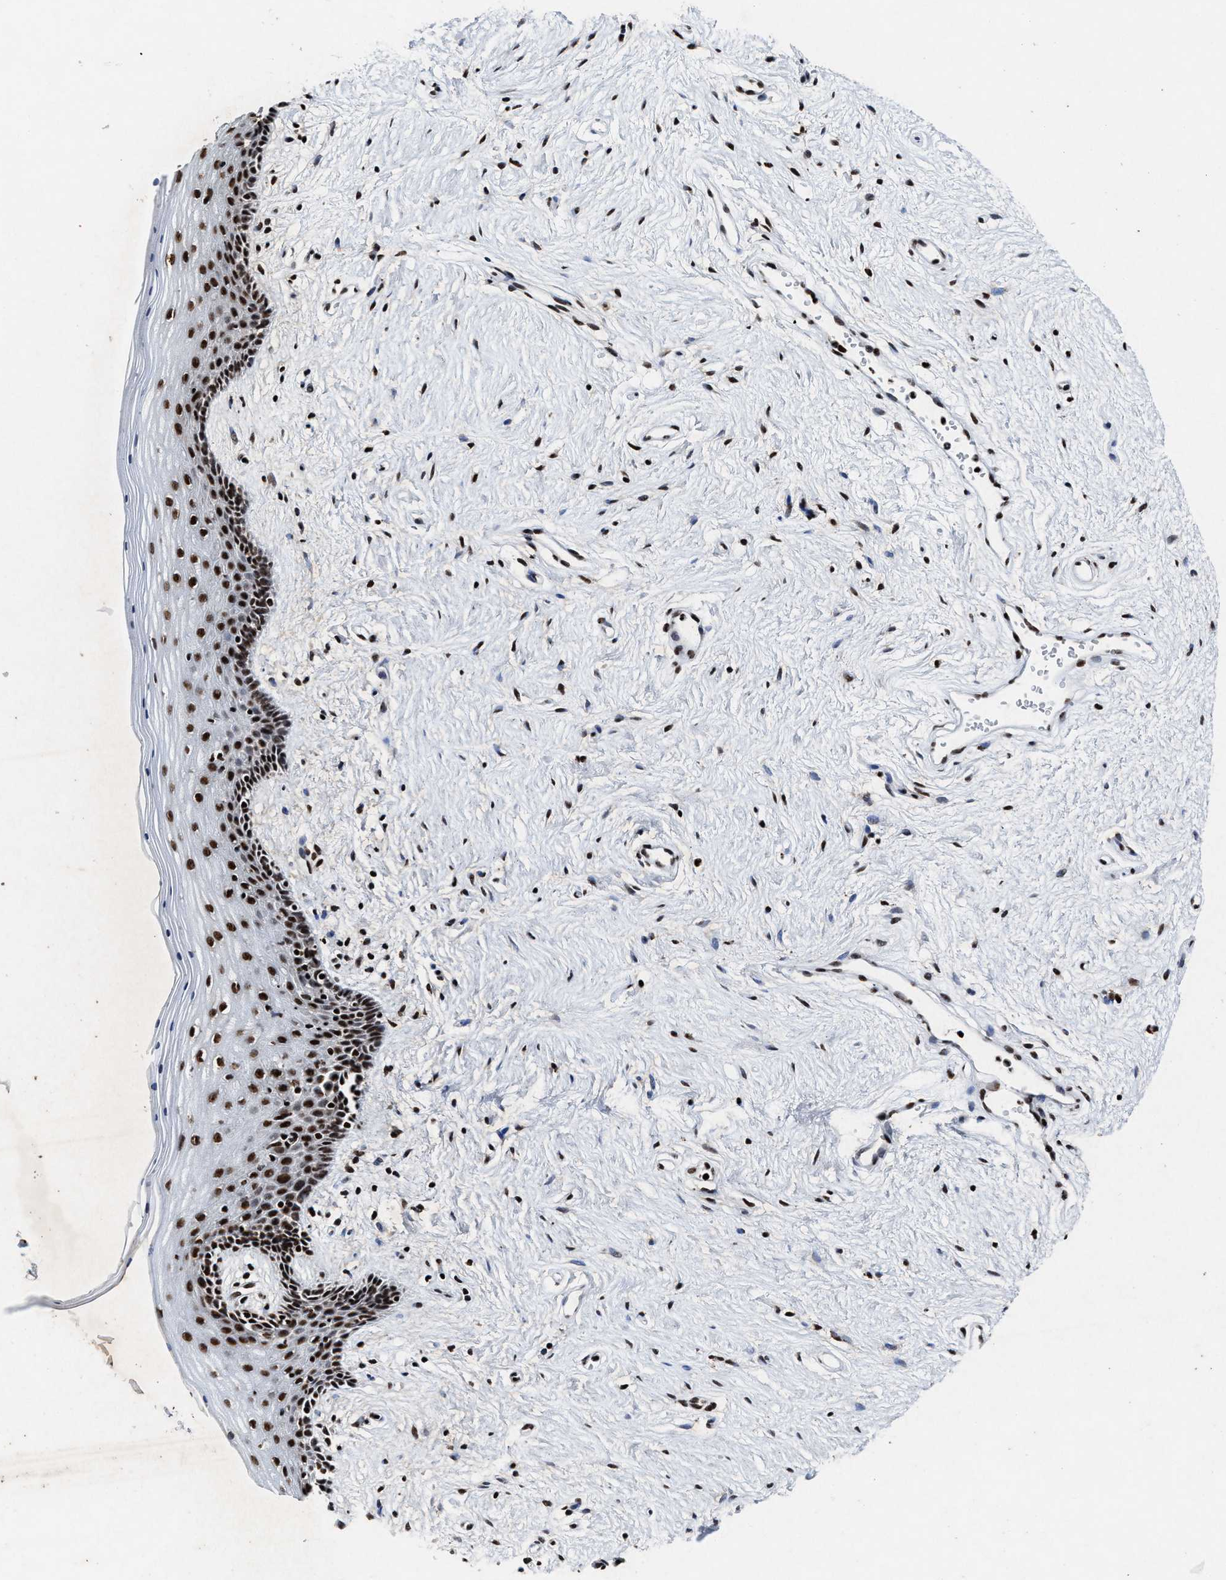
{"staining": {"intensity": "strong", "quantity": ">75%", "location": "nuclear"}, "tissue": "vagina", "cell_type": "Squamous epithelial cells", "image_type": "normal", "snomed": [{"axis": "morphology", "description": "Normal tissue, NOS"}, {"axis": "topography", "description": "Vagina"}], "caption": "Protein expression analysis of unremarkable vagina demonstrates strong nuclear positivity in approximately >75% of squamous epithelial cells.", "gene": "ALYREF", "patient": {"sex": "female", "age": 44}}